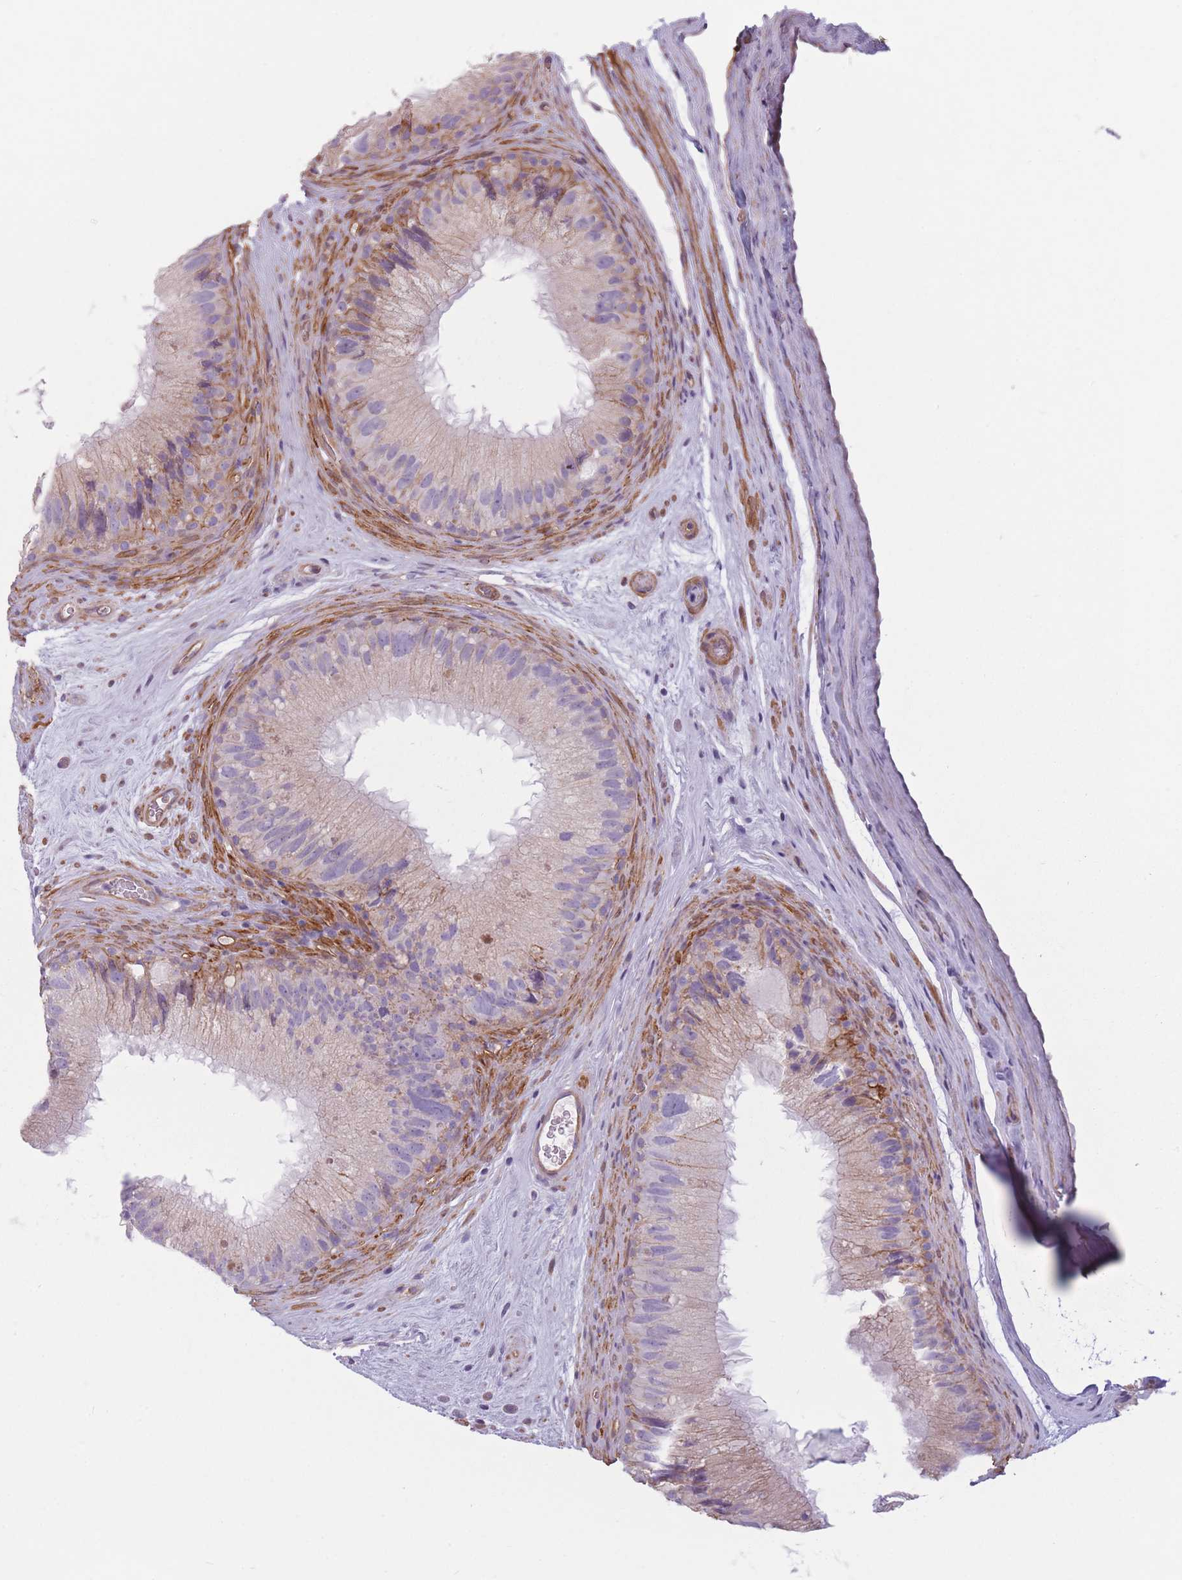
{"staining": {"intensity": "weak", "quantity": "25%-75%", "location": "cytoplasmic/membranous"}, "tissue": "epididymis", "cell_type": "Glandular cells", "image_type": "normal", "snomed": [{"axis": "morphology", "description": "Normal tissue, NOS"}, {"axis": "topography", "description": "Epididymis"}], "caption": "Benign epididymis exhibits weak cytoplasmic/membranous staining in about 25%-75% of glandular cells, visualized by immunohistochemistry.", "gene": "SLC7A6", "patient": {"sex": "male", "age": 50}}